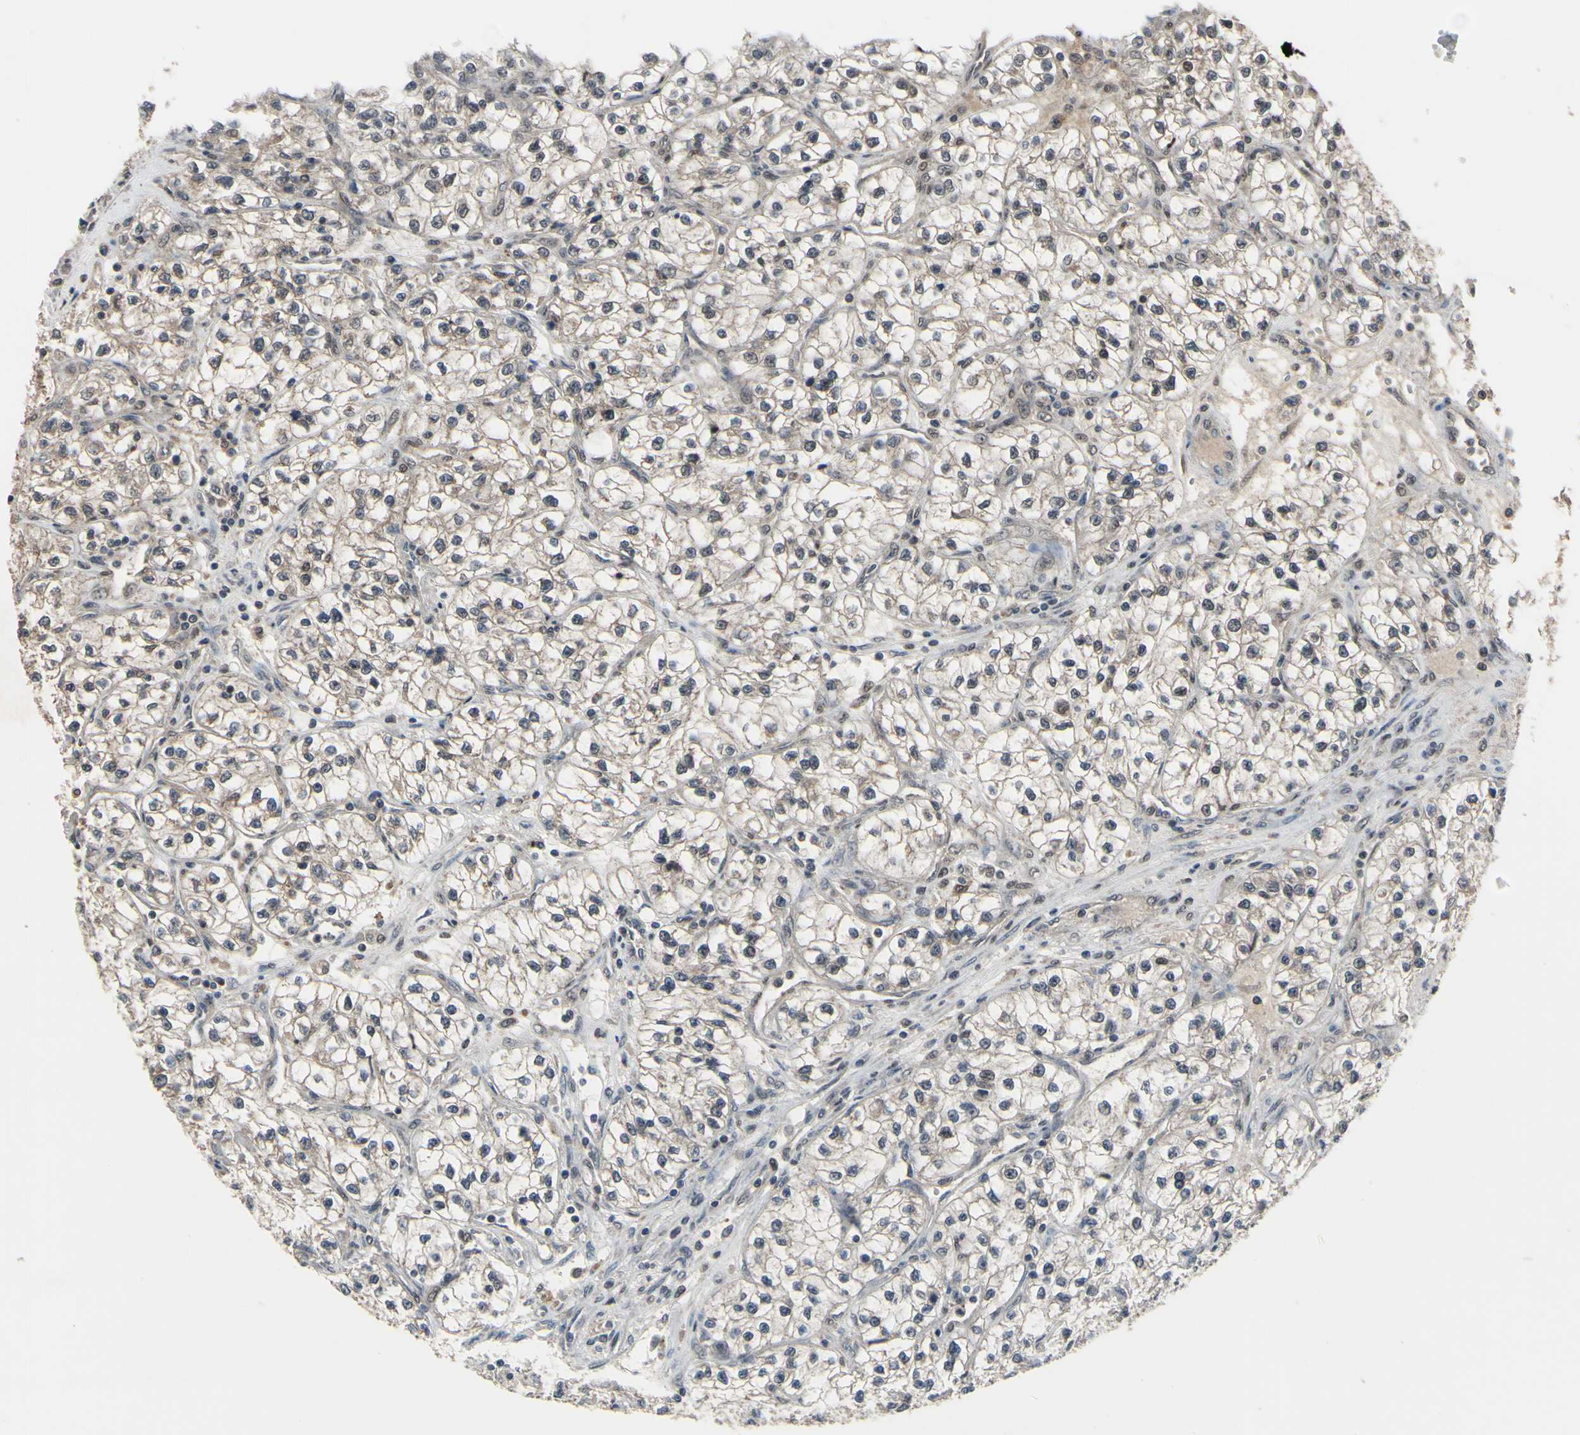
{"staining": {"intensity": "weak", "quantity": "<25%", "location": "cytoplasmic/membranous,nuclear"}, "tissue": "renal cancer", "cell_type": "Tumor cells", "image_type": "cancer", "snomed": [{"axis": "morphology", "description": "Adenocarcinoma, NOS"}, {"axis": "topography", "description": "Kidney"}], "caption": "Immunohistochemistry of renal cancer (adenocarcinoma) exhibits no staining in tumor cells.", "gene": "ZNF174", "patient": {"sex": "female", "age": 57}}